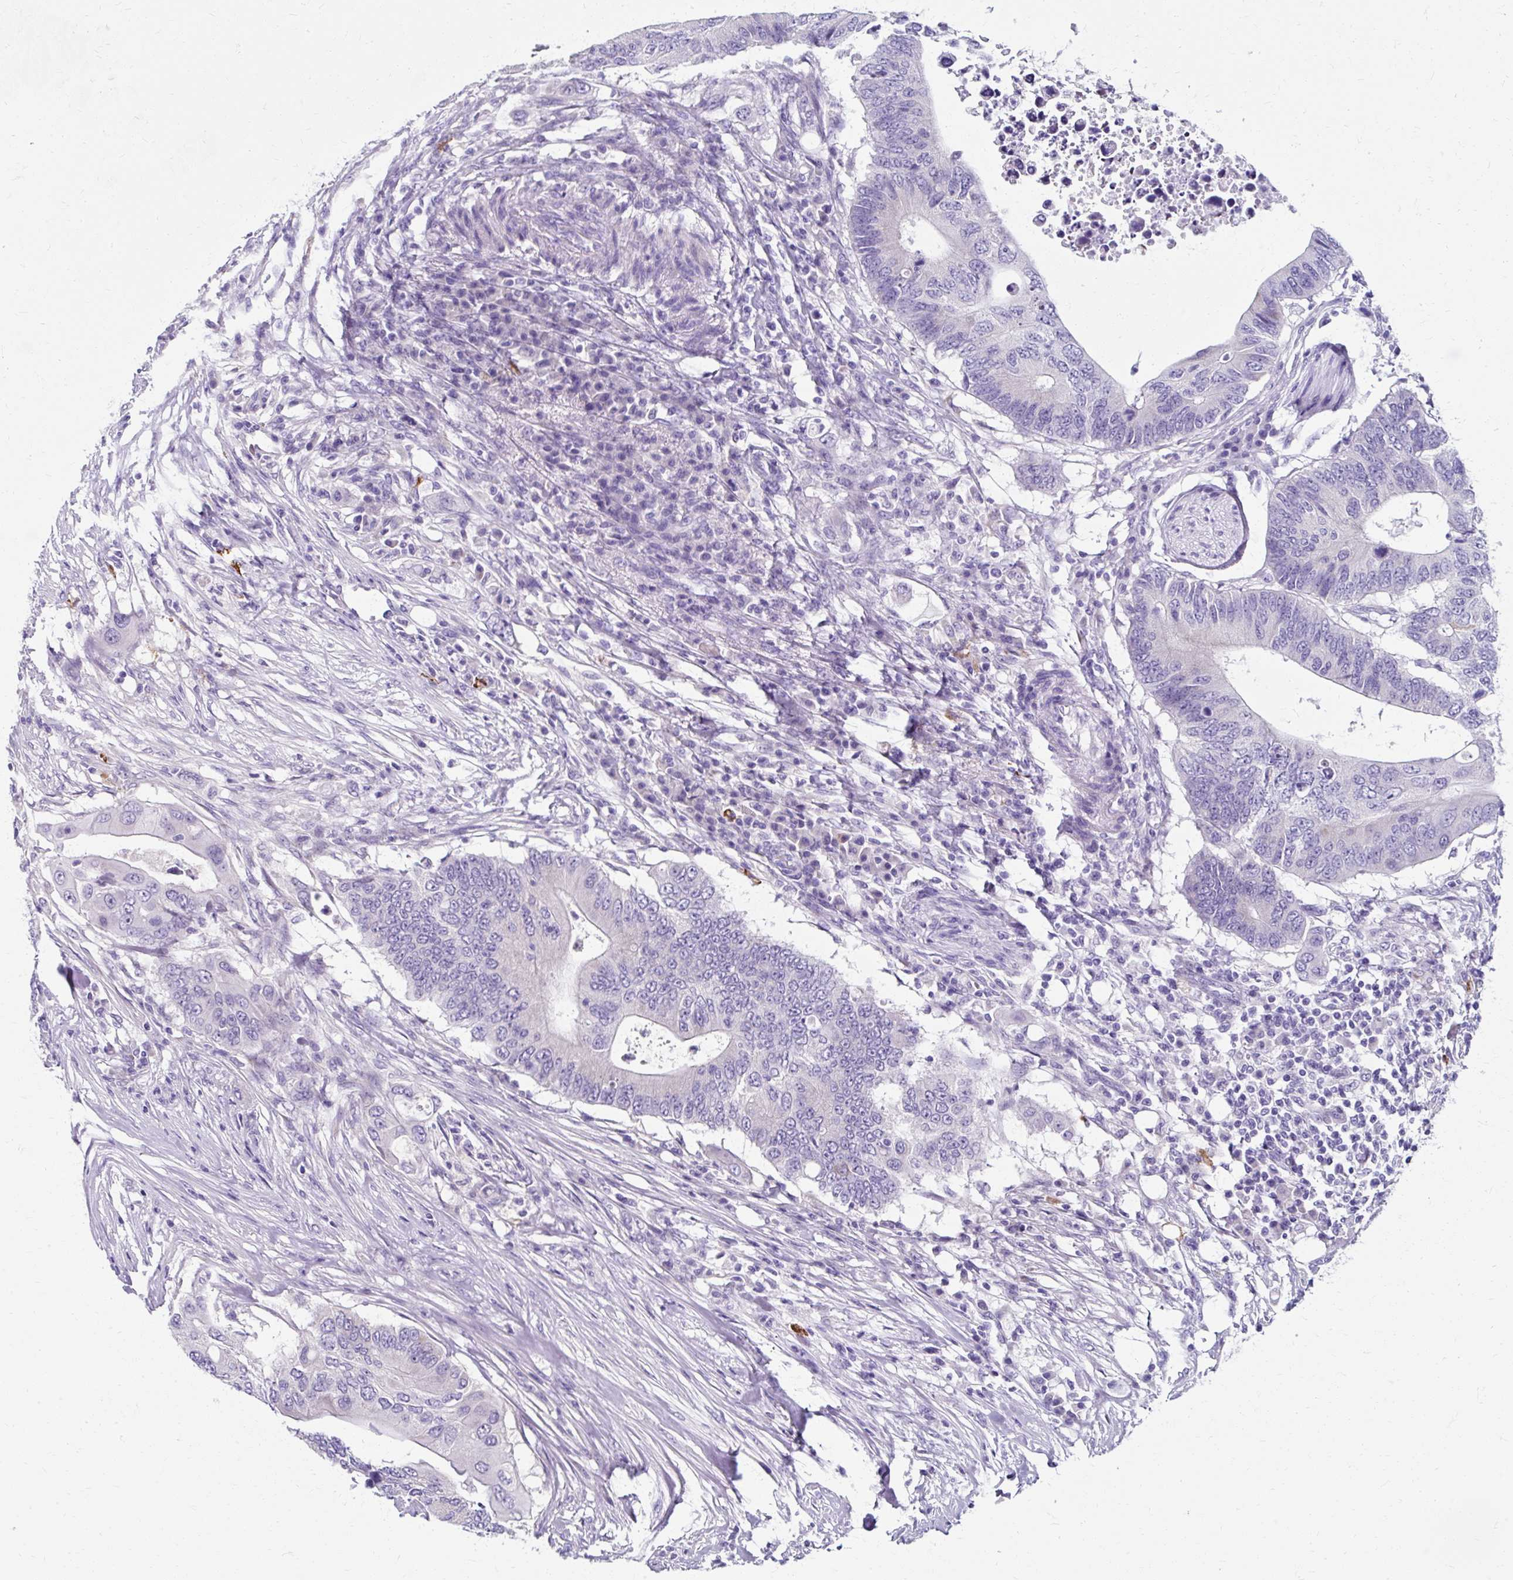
{"staining": {"intensity": "negative", "quantity": "none", "location": "none"}, "tissue": "colorectal cancer", "cell_type": "Tumor cells", "image_type": "cancer", "snomed": [{"axis": "morphology", "description": "Adenocarcinoma, NOS"}, {"axis": "topography", "description": "Colon"}], "caption": "Immunohistochemistry (IHC) histopathology image of colorectal adenocarcinoma stained for a protein (brown), which exhibits no expression in tumor cells.", "gene": "ZNF555", "patient": {"sex": "male", "age": 71}}